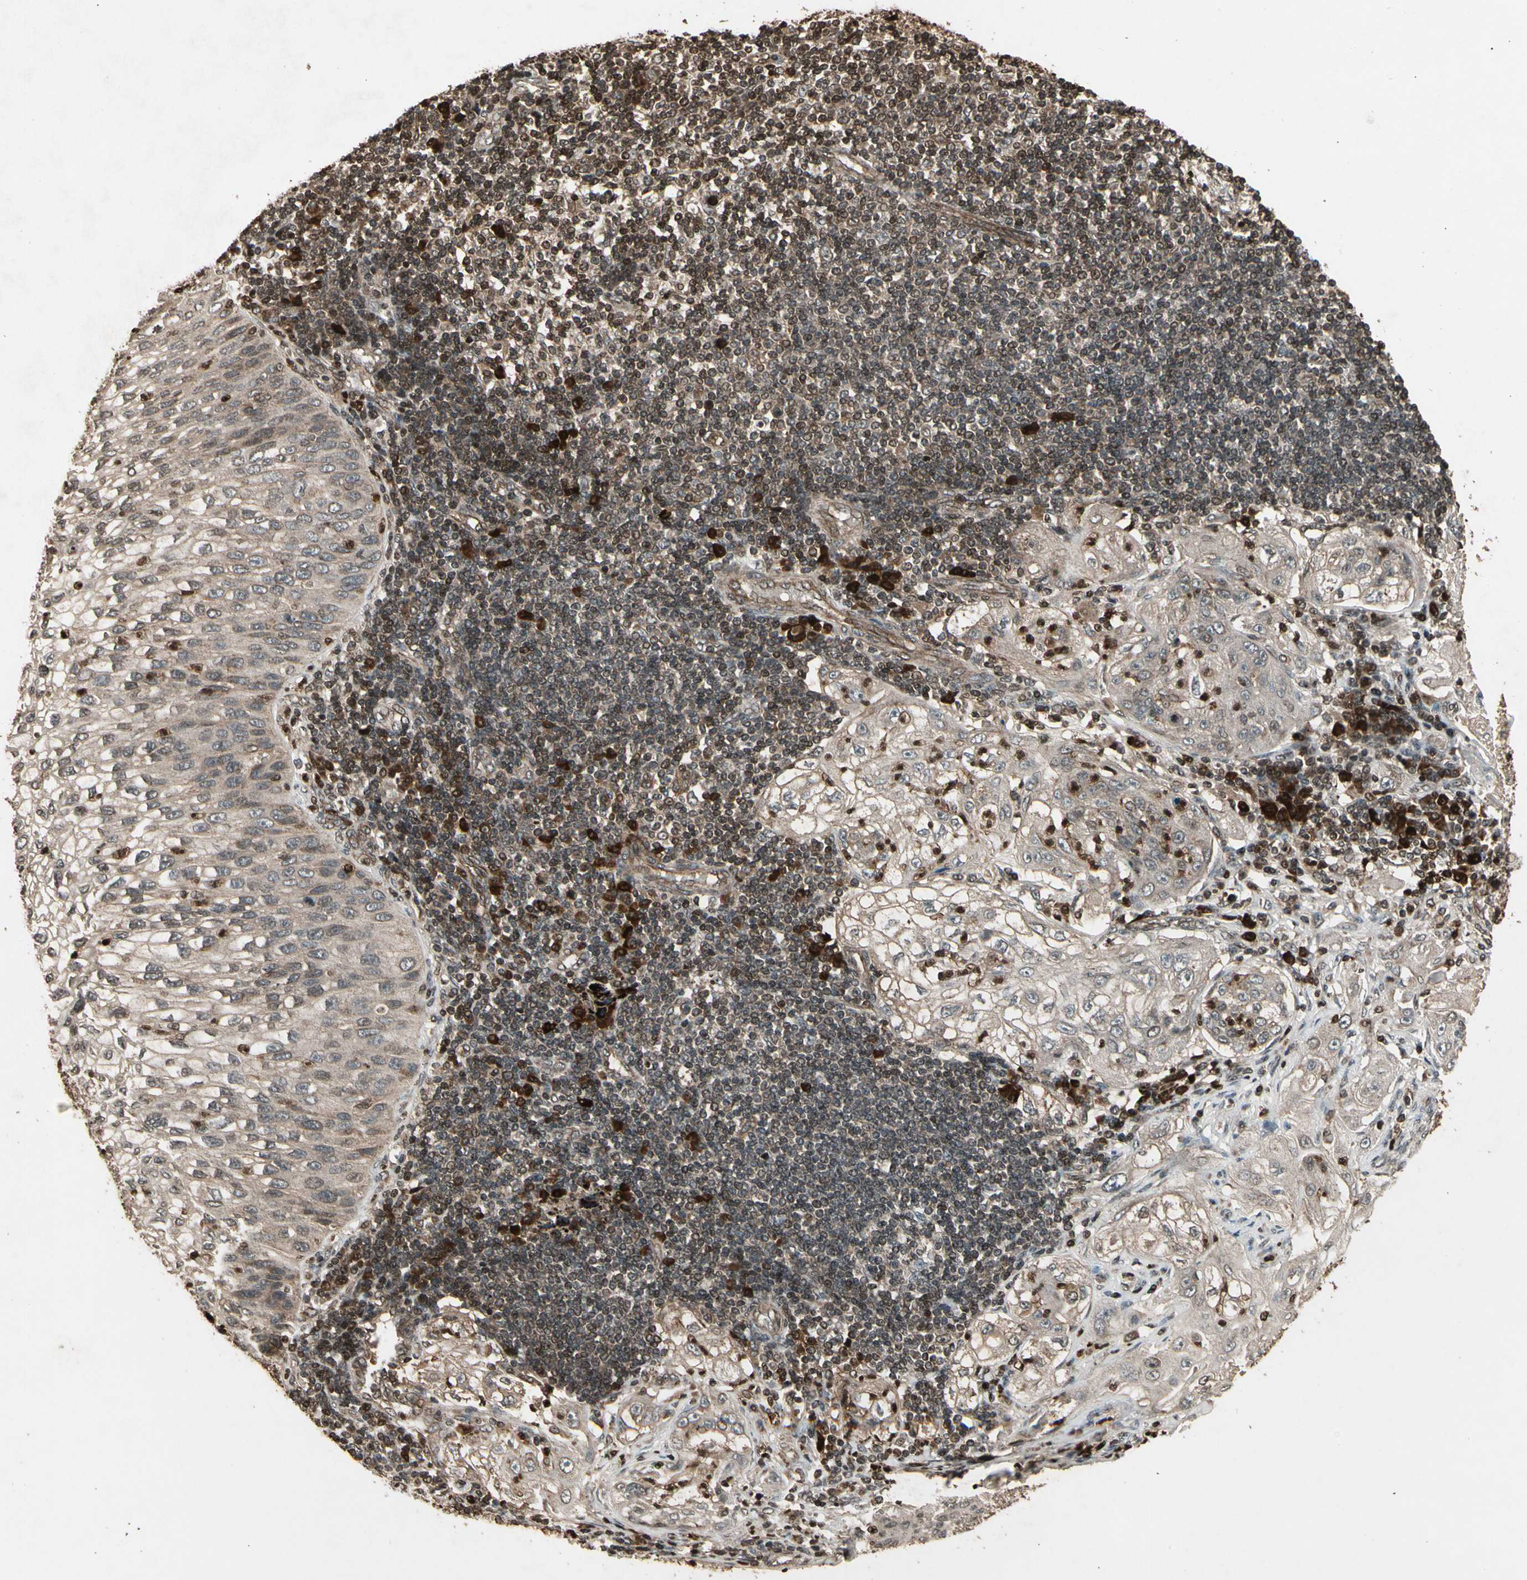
{"staining": {"intensity": "weak", "quantity": ">75%", "location": "cytoplasmic/membranous"}, "tissue": "lung cancer", "cell_type": "Tumor cells", "image_type": "cancer", "snomed": [{"axis": "morphology", "description": "Inflammation, NOS"}, {"axis": "morphology", "description": "Squamous cell carcinoma, NOS"}, {"axis": "topography", "description": "Lymph node"}, {"axis": "topography", "description": "Soft tissue"}, {"axis": "topography", "description": "Lung"}], "caption": "IHC photomicrograph of human lung cancer stained for a protein (brown), which exhibits low levels of weak cytoplasmic/membranous positivity in approximately >75% of tumor cells.", "gene": "GLRX", "patient": {"sex": "male", "age": 66}}